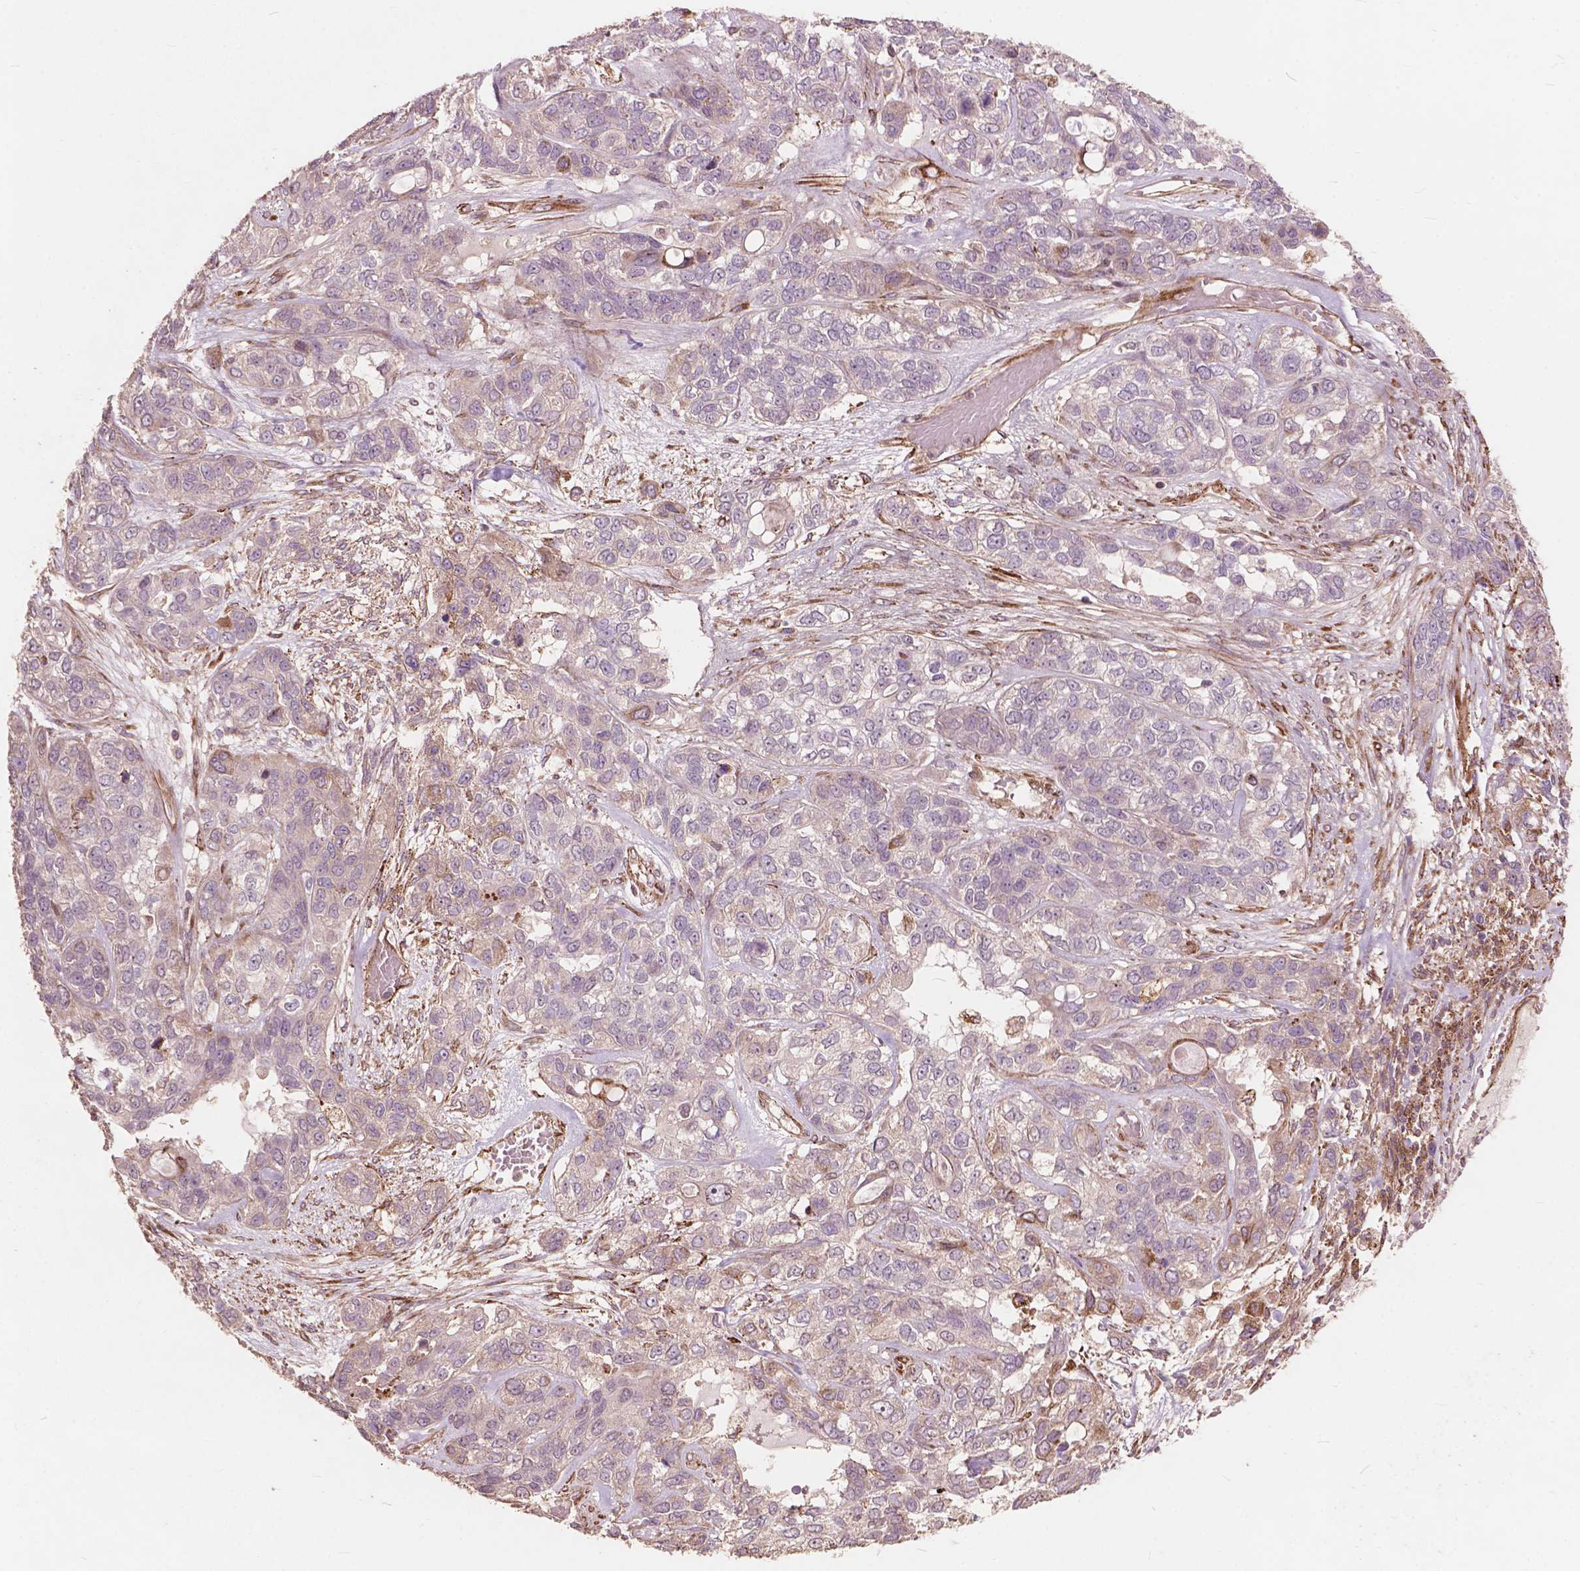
{"staining": {"intensity": "negative", "quantity": "none", "location": "none"}, "tissue": "lung cancer", "cell_type": "Tumor cells", "image_type": "cancer", "snomed": [{"axis": "morphology", "description": "Squamous cell carcinoma, NOS"}, {"axis": "topography", "description": "Lung"}], "caption": "An IHC micrograph of squamous cell carcinoma (lung) is shown. There is no staining in tumor cells of squamous cell carcinoma (lung).", "gene": "FNIP1", "patient": {"sex": "female", "age": 70}}